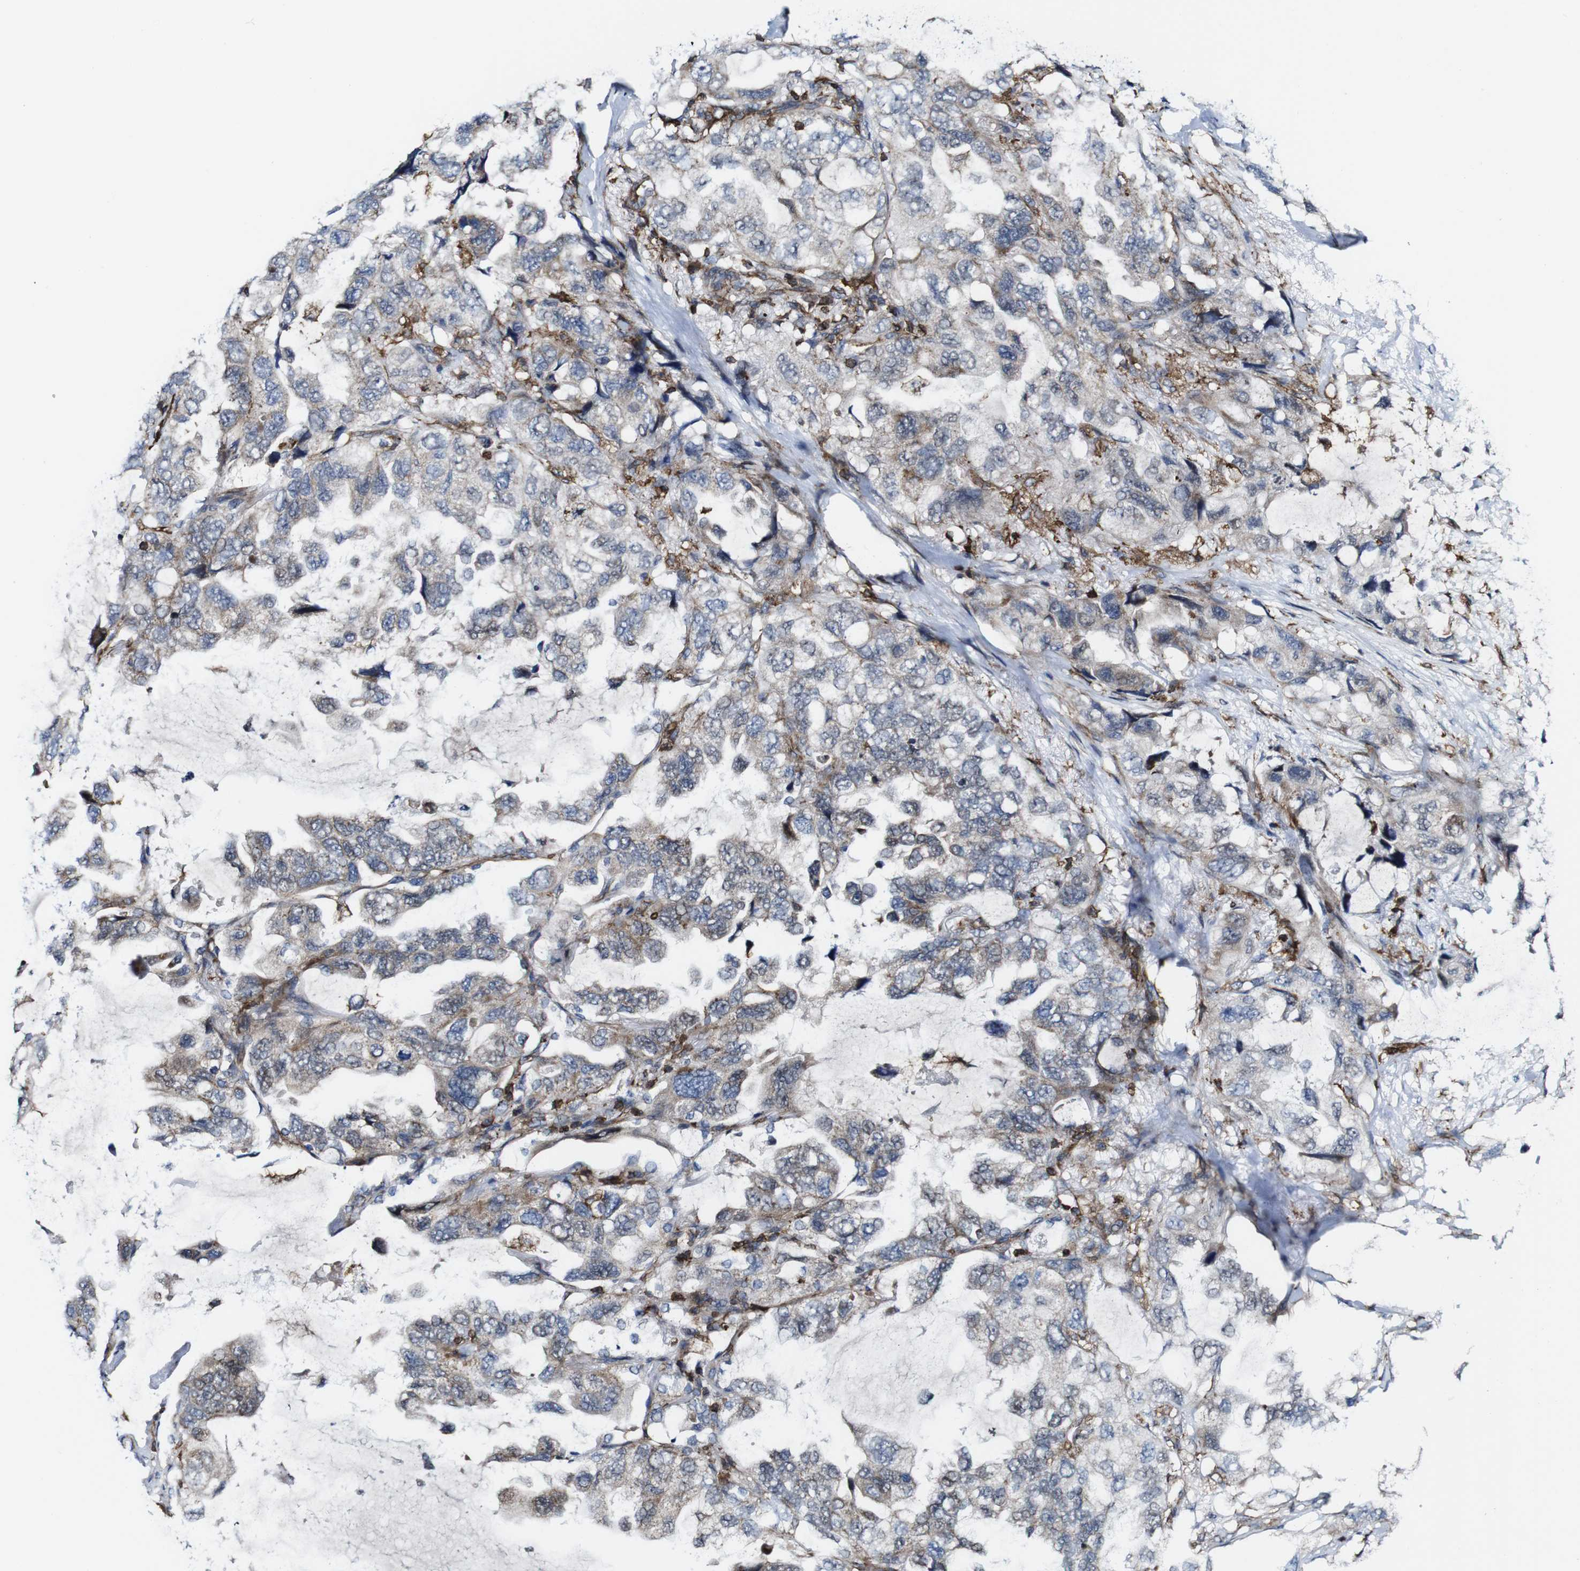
{"staining": {"intensity": "negative", "quantity": "none", "location": "none"}, "tissue": "lung cancer", "cell_type": "Tumor cells", "image_type": "cancer", "snomed": [{"axis": "morphology", "description": "Squamous cell carcinoma, NOS"}, {"axis": "topography", "description": "Lung"}], "caption": "IHC photomicrograph of lung cancer (squamous cell carcinoma) stained for a protein (brown), which displays no expression in tumor cells.", "gene": "JAK2", "patient": {"sex": "female", "age": 73}}